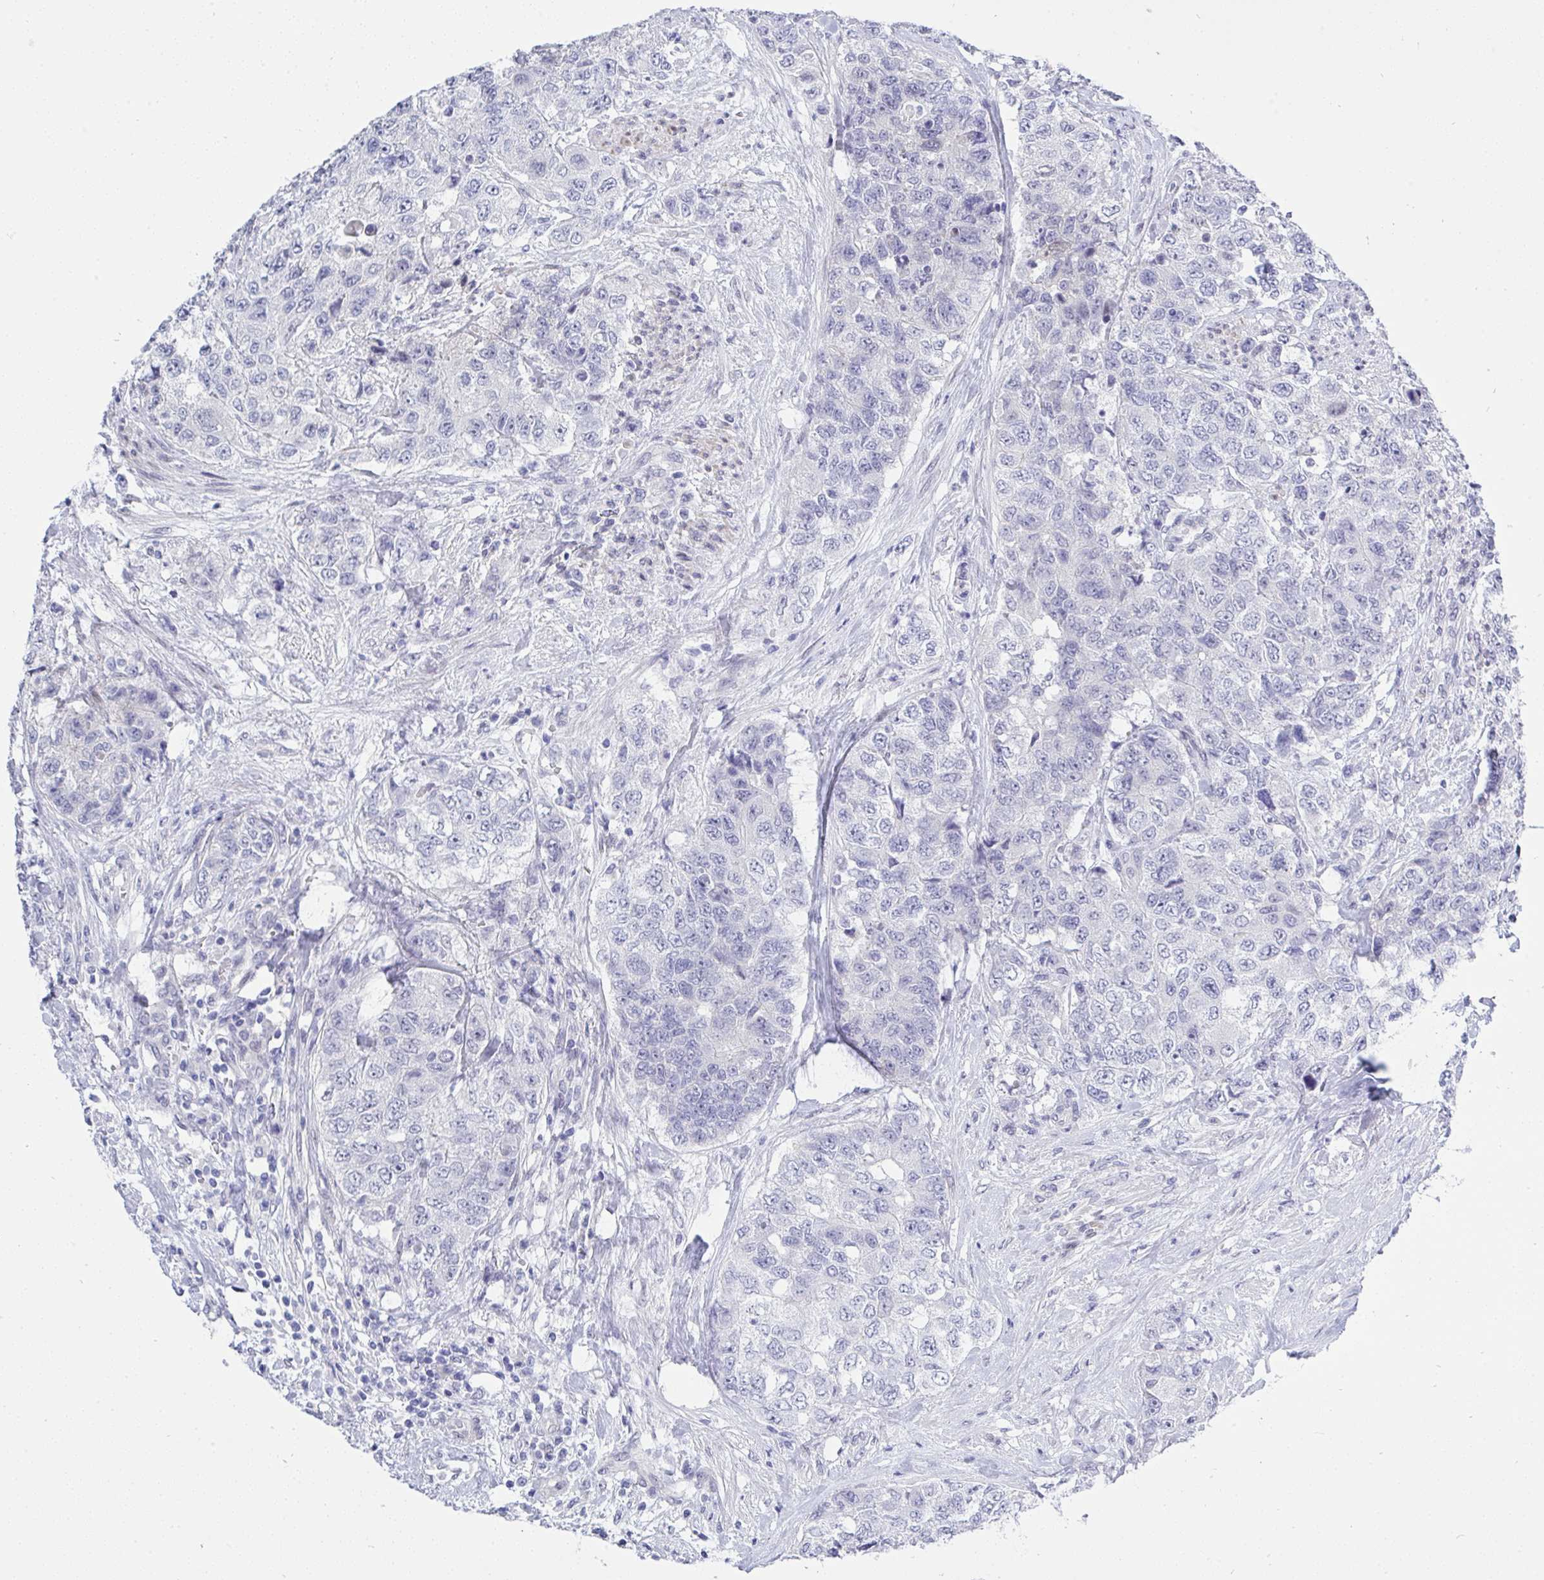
{"staining": {"intensity": "negative", "quantity": "none", "location": "none"}, "tissue": "urothelial cancer", "cell_type": "Tumor cells", "image_type": "cancer", "snomed": [{"axis": "morphology", "description": "Urothelial carcinoma, High grade"}, {"axis": "topography", "description": "Urinary bladder"}], "caption": "Human urothelial cancer stained for a protein using IHC demonstrates no positivity in tumor cells.", "gene": "MFSD4A", "patient": {"sex": "female", "age": 78}}